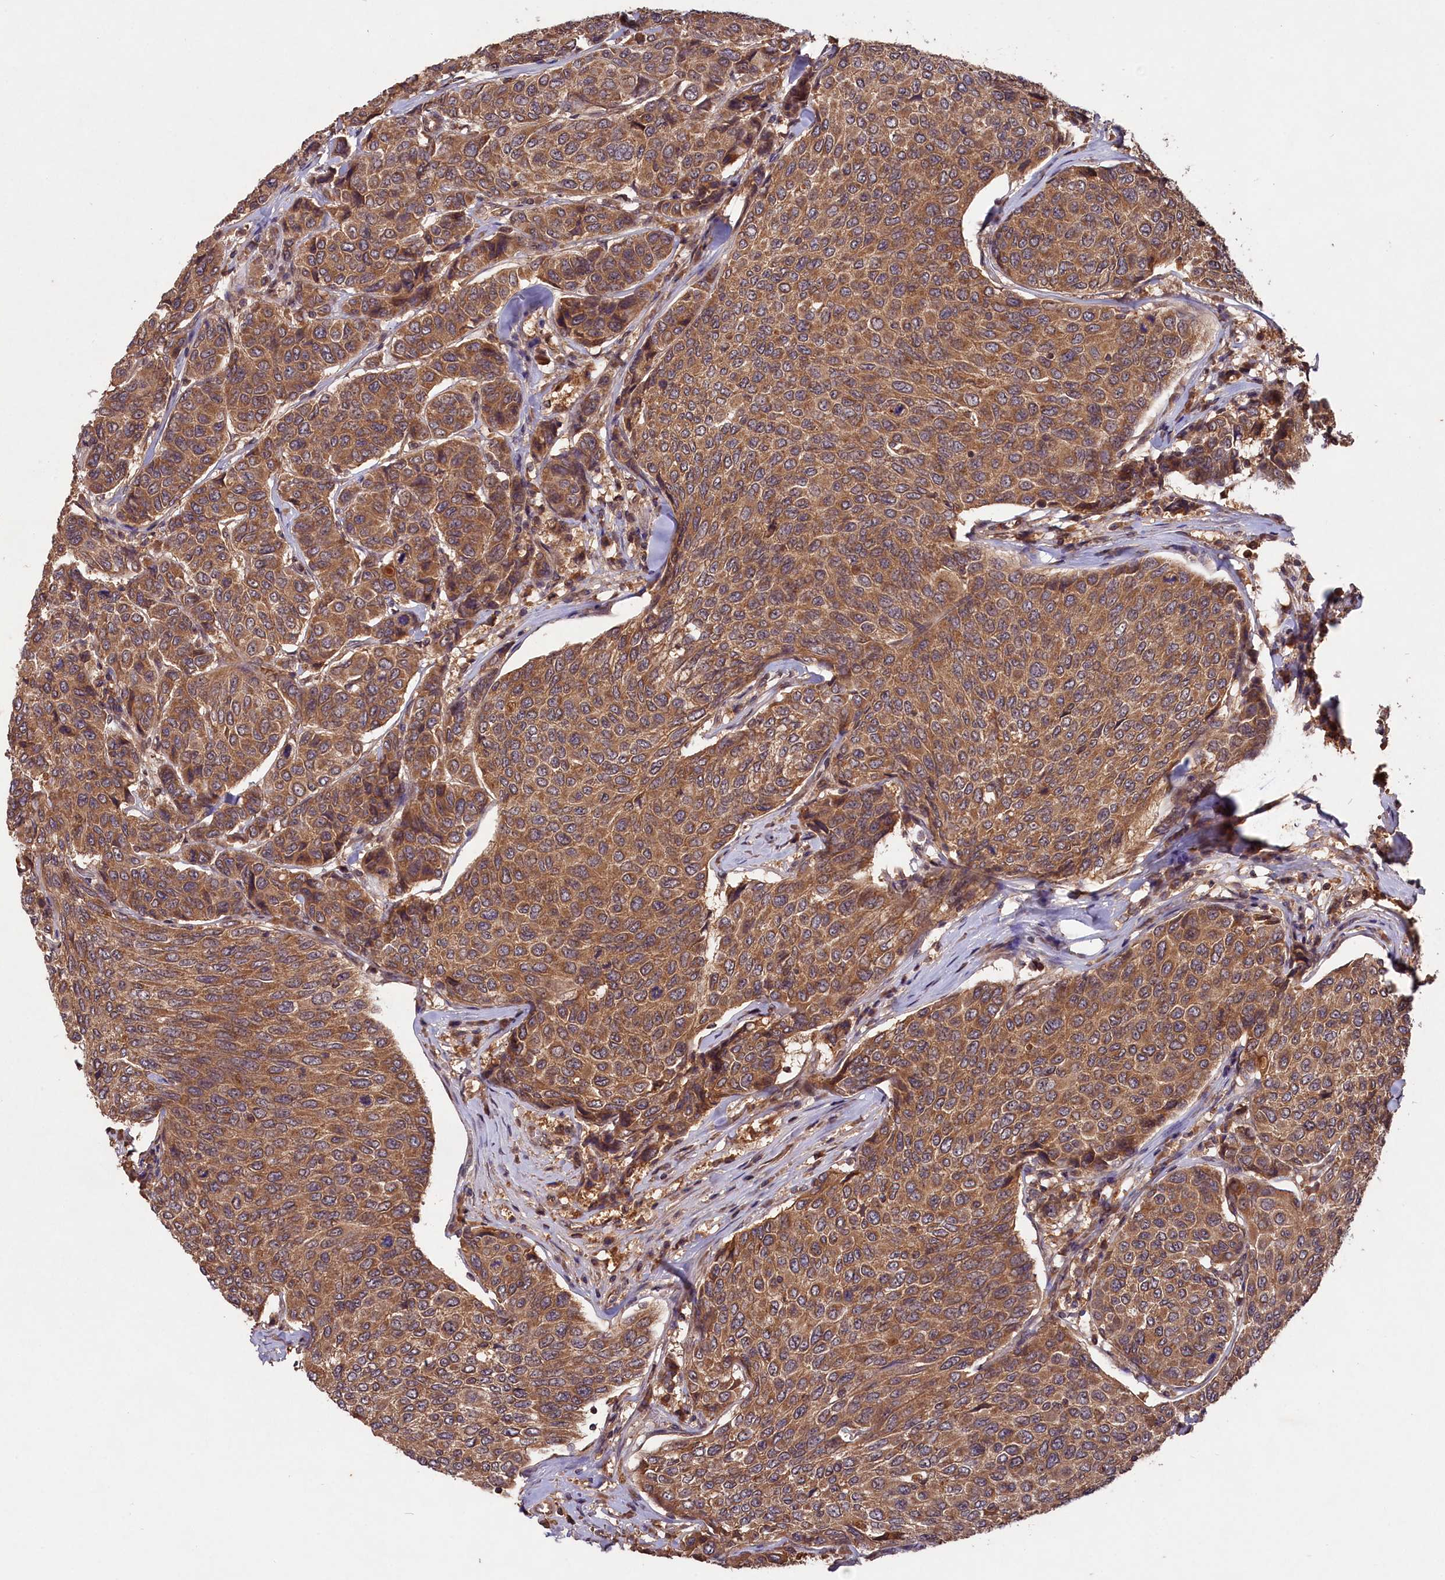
{"staining": {"intensity": "moderate", "quantity": ">75%", "location": "cytoplasmic/membranous"}, "tissue": "breast cancer", "cell_type": "Tumor cells", "image_type": "cancer", "snomed": [{"axis": "morphology", "description": "Duct carcinoma"}, {"axis": "topography", "description": "Breast"}], "caption": "The immunohistochemical stain labels moderate cytoplasmic/membranous positivity in tumor cells of breast intraductal carcinoma tissue.", "gene": "CHAC1", "patient": {"sex": "female", "age": 55}}